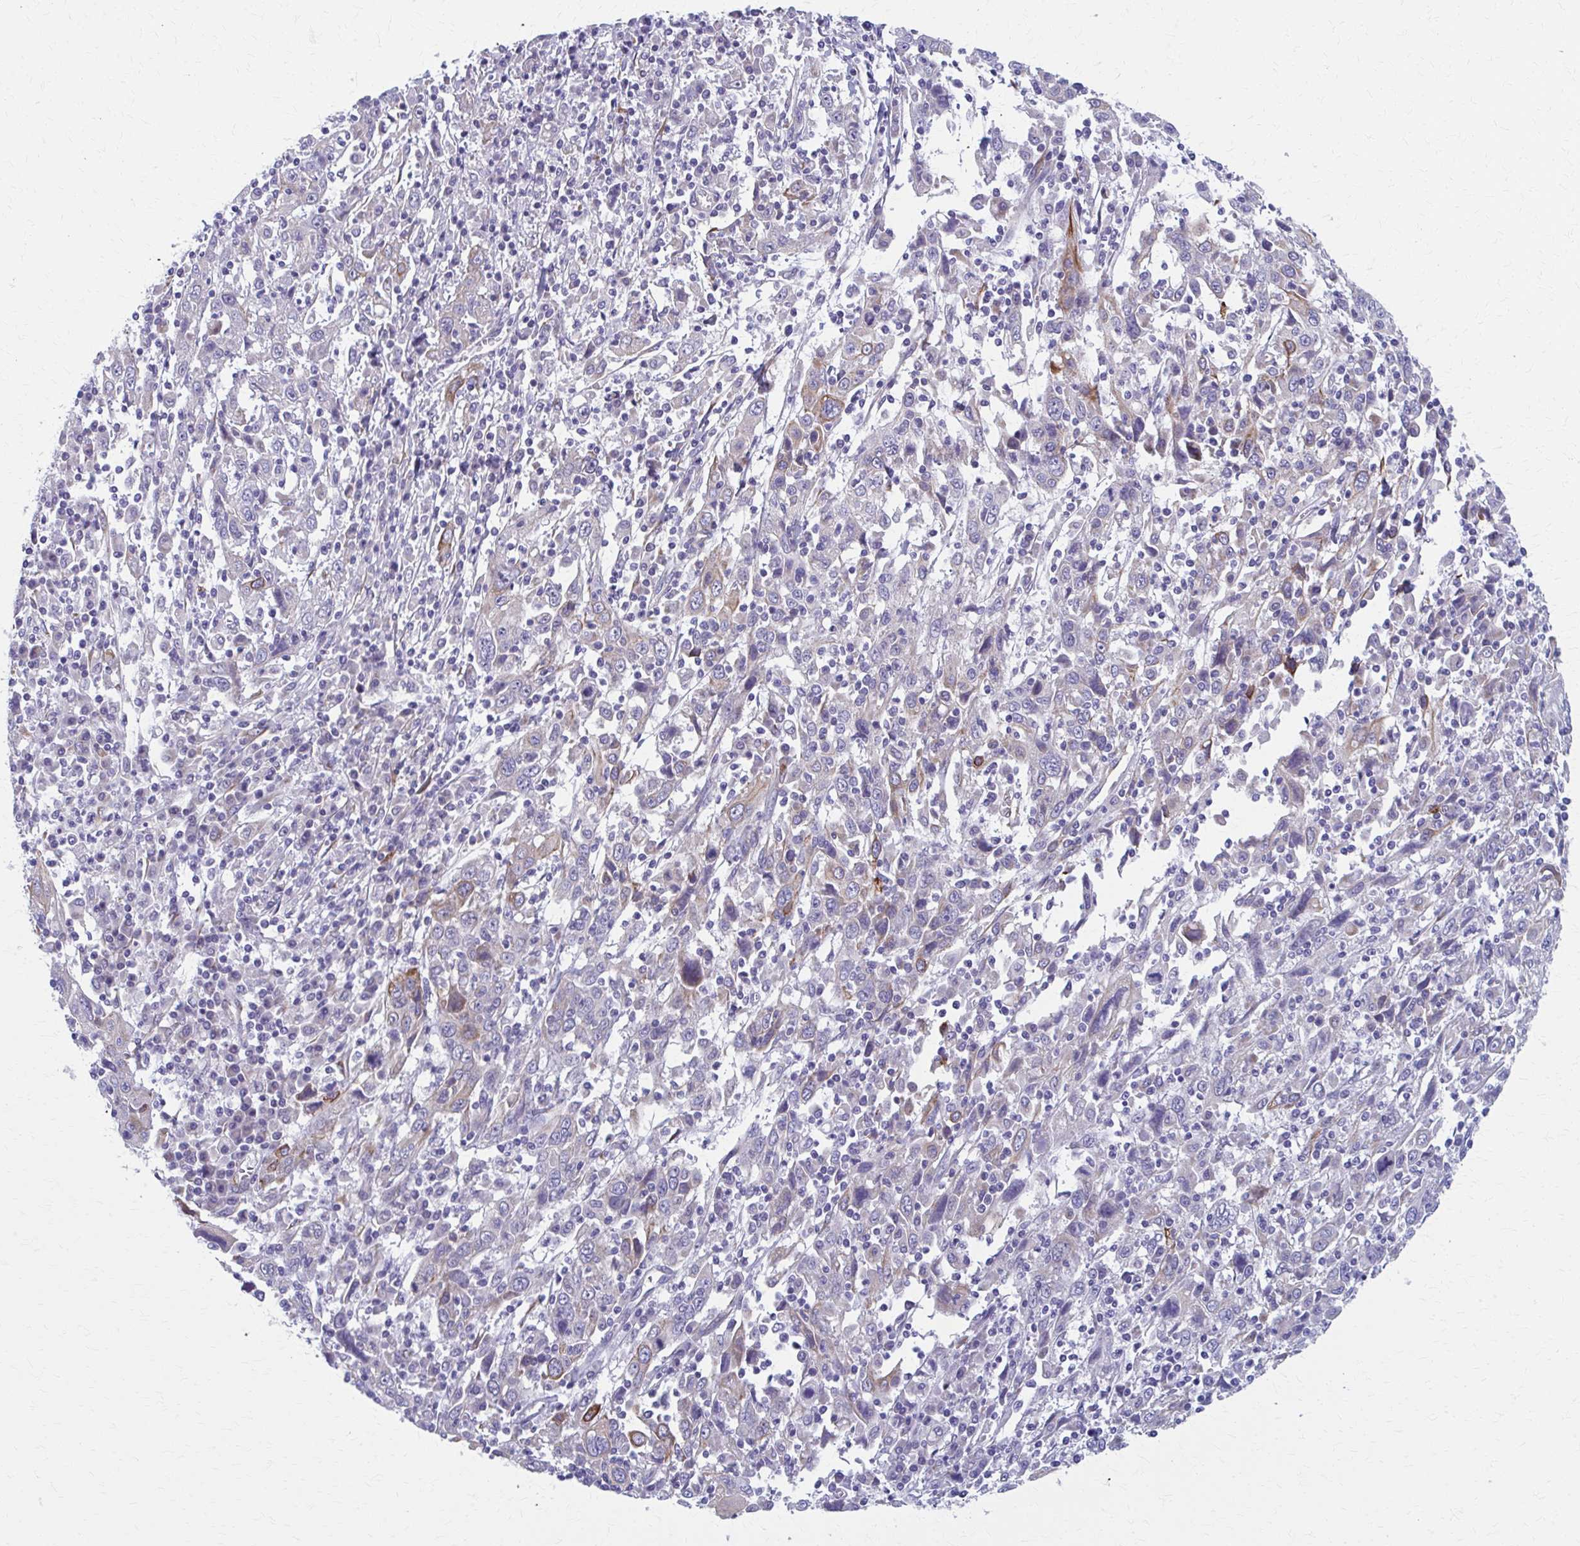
{"staining": {"intensity": "moderate", "quantity": "<25%", "location": "cytoplasmic/membranous"}, "tissue": "cervical cancer", "cell_type": "Tumor cells", "image_type": "cancer", "snomed": [{"axis": "morphology", "description": "Squamous cell carcinoma, NOS"}, {"axis": "topography", "description": "Cervix"}], "caption": "Immunohistochemistry histopathology image of neoplastic tissue: human cervical squamous cell carcinoma stained using immunohistochemistry shows low levels of moderate protein expression localized specifically in the cytoplasmic/membranous of tumor cells, appearing as a cytoplasmic/membranous brown color.", "gene": "SPATS2L", "patient": {"sex": "female", "age": 46}}